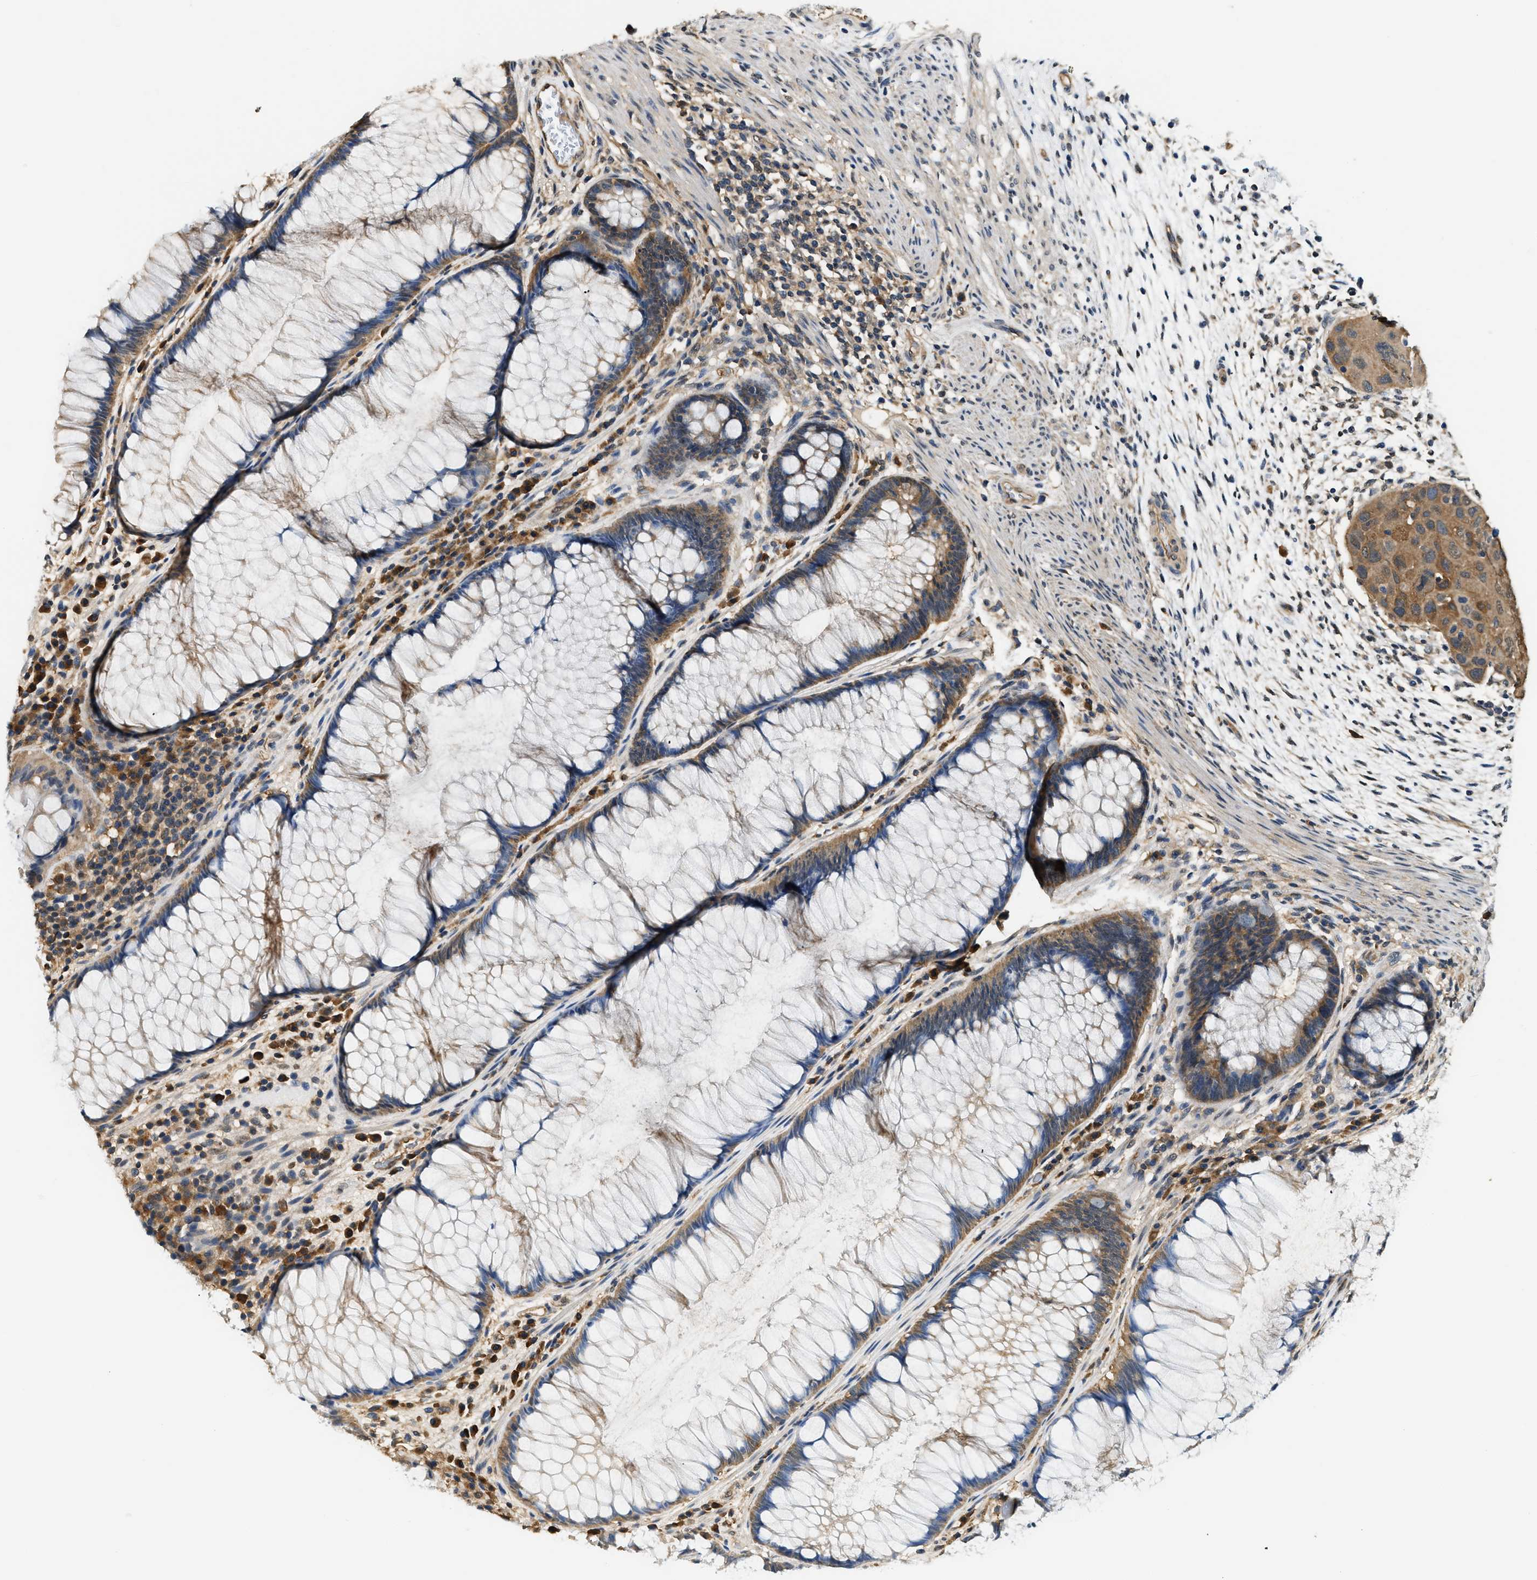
{"staining": {"intensity": "weak", "quantity": "25%-75%", "location": "cytoplasmic/membranous"}, "tissue": "rectum", "cell_type": "Glandular cells", "image_type": "normal", "snomed": [{"axis": "morphology", "description": "Normal tissue, NOS"}, {"axis": "topography", "description": "Rectum"}], "caption": "Immunohistochemistry (IHC) of benign human rectum exhibits low levels of weak cytoplasmic/membranous expression in about 25%-75% of glandular cells. The protein of interest is shown in brown color, while the nuclei are stained blue.", "gene": "BCL7C", "patient": {"sex": "male", "age": 51}}